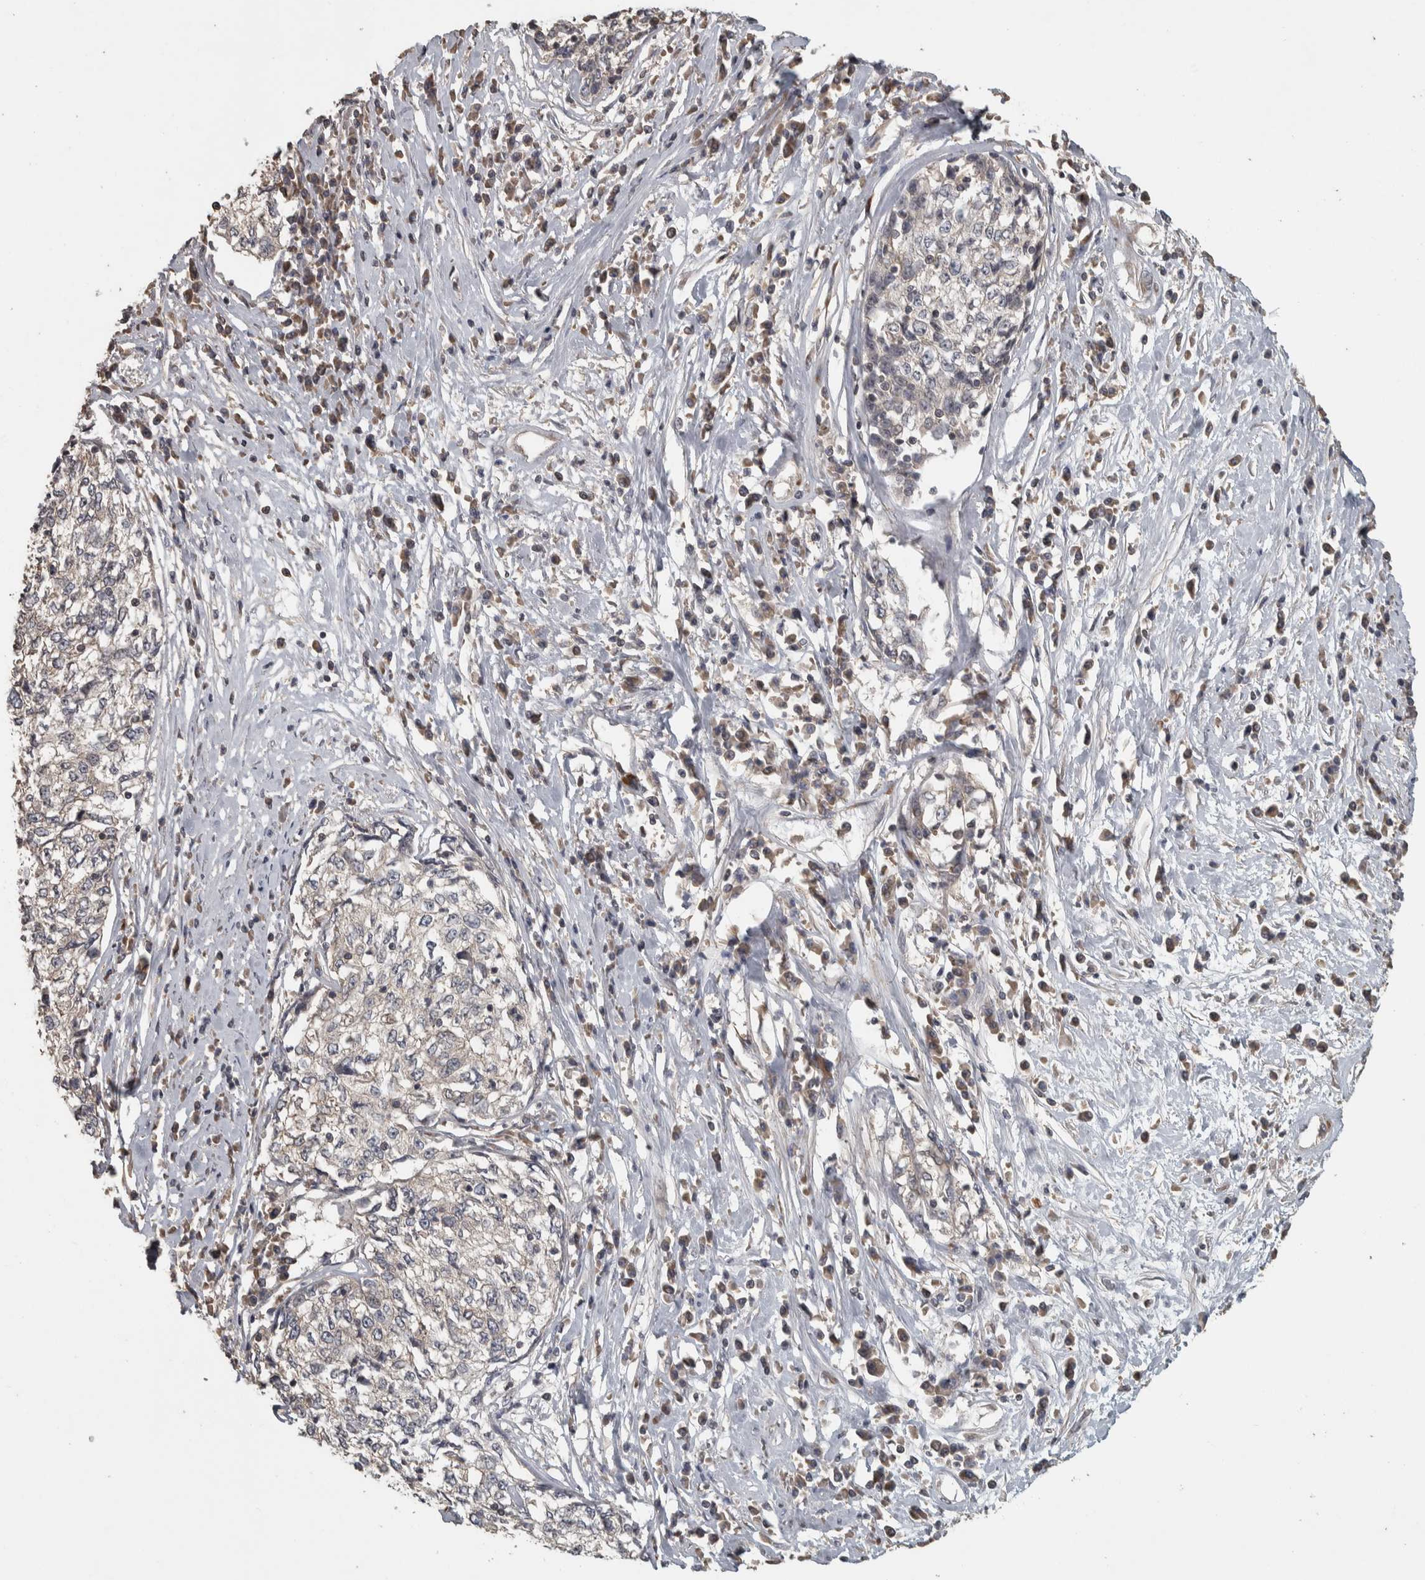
{"staining": {"intensity": "weak", "quantity": "<25%", "location": "cytoplasmic/membranous"}, "tissue": "cervical cancer", "cell_type": "Tumor cells", "image_type": "cancer", "snomed": [{"axis": "morphology", "description": "Squamous cell carcinoma, NOS"}, {"axis": "topography", "description": "Cervix"}], "caption": "Cervical cancer was stained to show a protein in brown. There is no significant expression in tumor cells.", "gene": "ERAL1", "patient": {"sex": "female", "age": 57}}